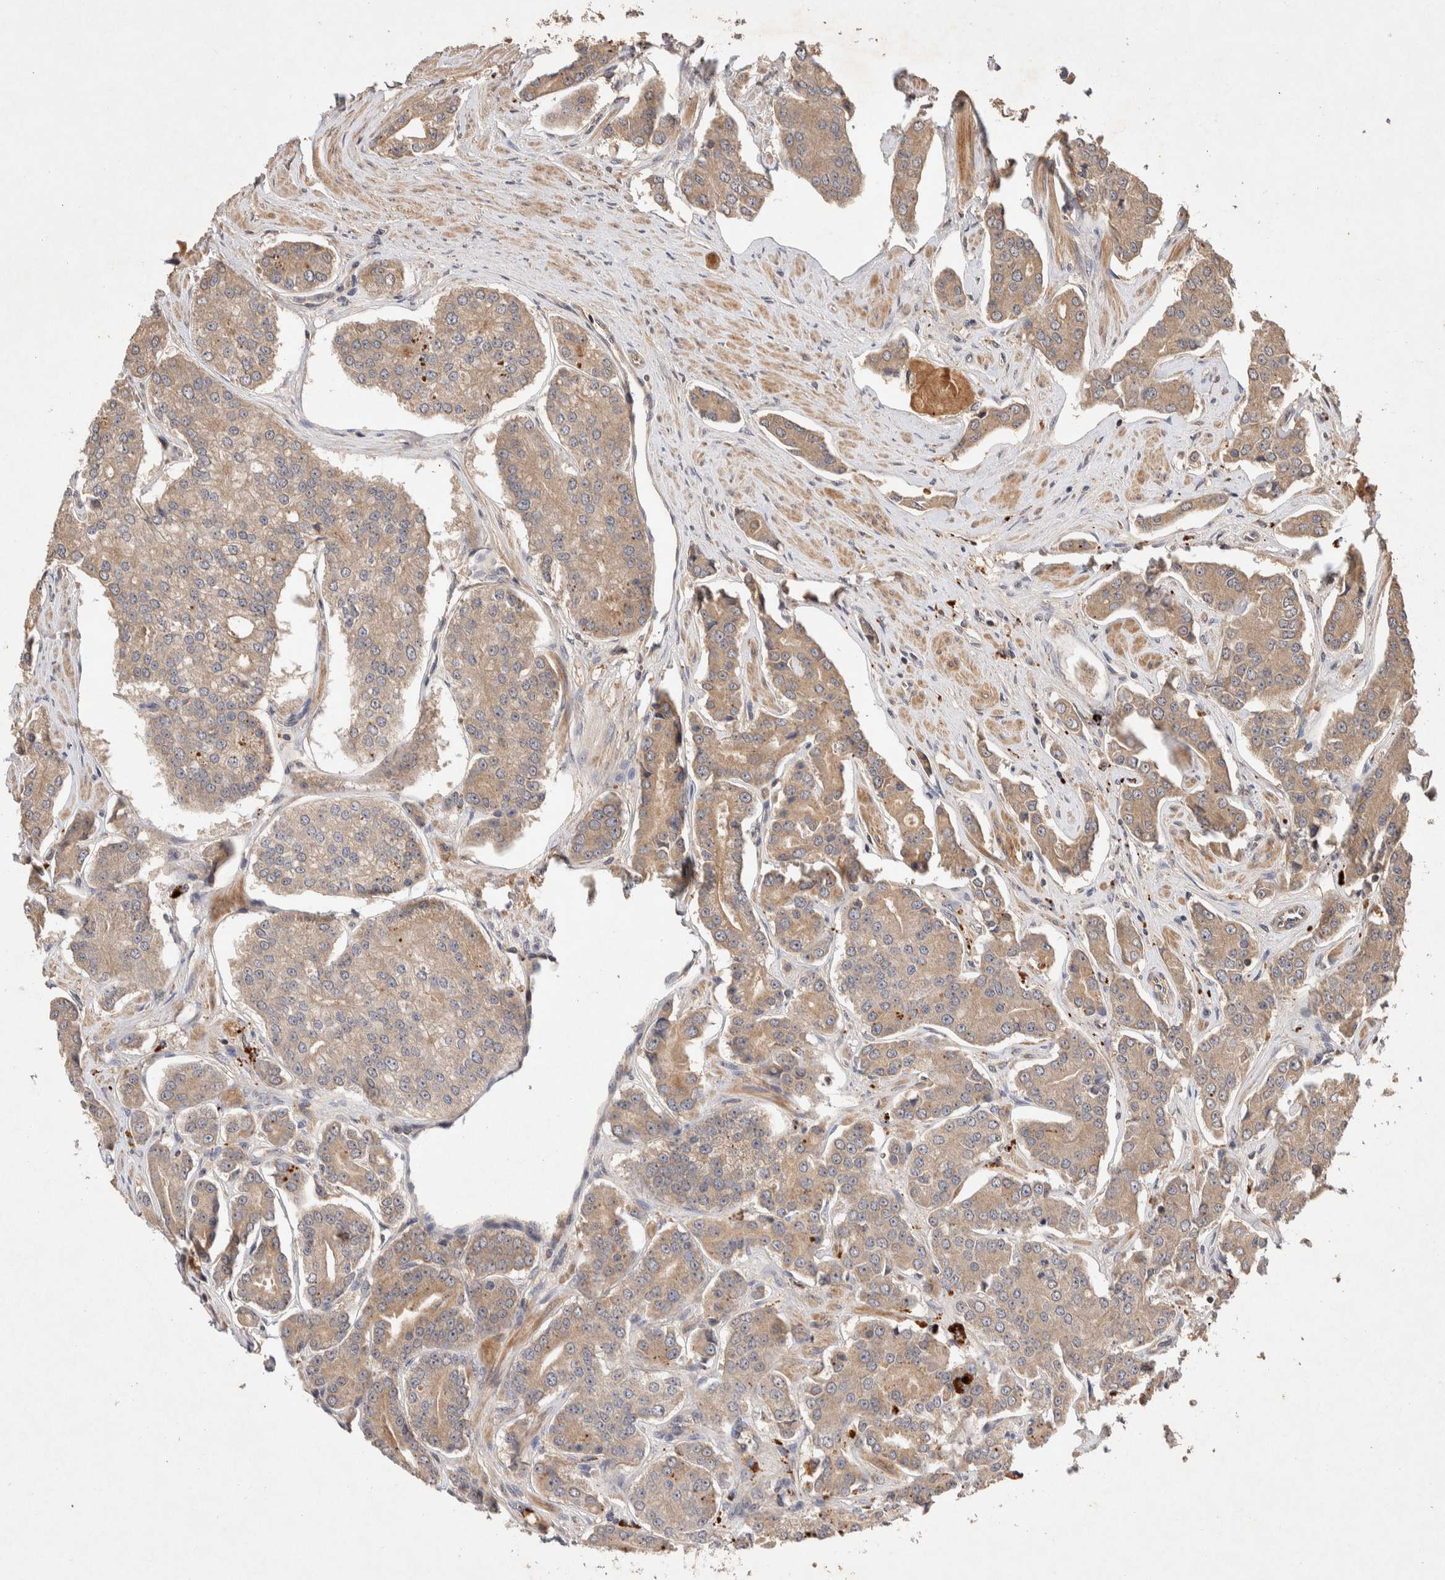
{"staining": {"intensity": "weak", "quantity": ">75%", "location": "cytoplasmic/membranous"}, "tissue": "prostate cancer", "cell_type": "Tumor cells", "image_type": "cancer", "snomed": [{"axis": "morphology", "description": "Adenocarcinoma, High grade"}, {"axis": "topography", "description": "Prostate"}], "caption": "Immunohistochemical staining of human prostate cancer exhibits low levels of weak cytoplasmic/membranous staining in approximately >75% of tumor cells. (DAB (3,3'-diaminobenzidine) IHC, brown staining for protein, blue staining for nuclei).", "gene": "NSMAF", "patient": {"sex": "male", "age": 71}}